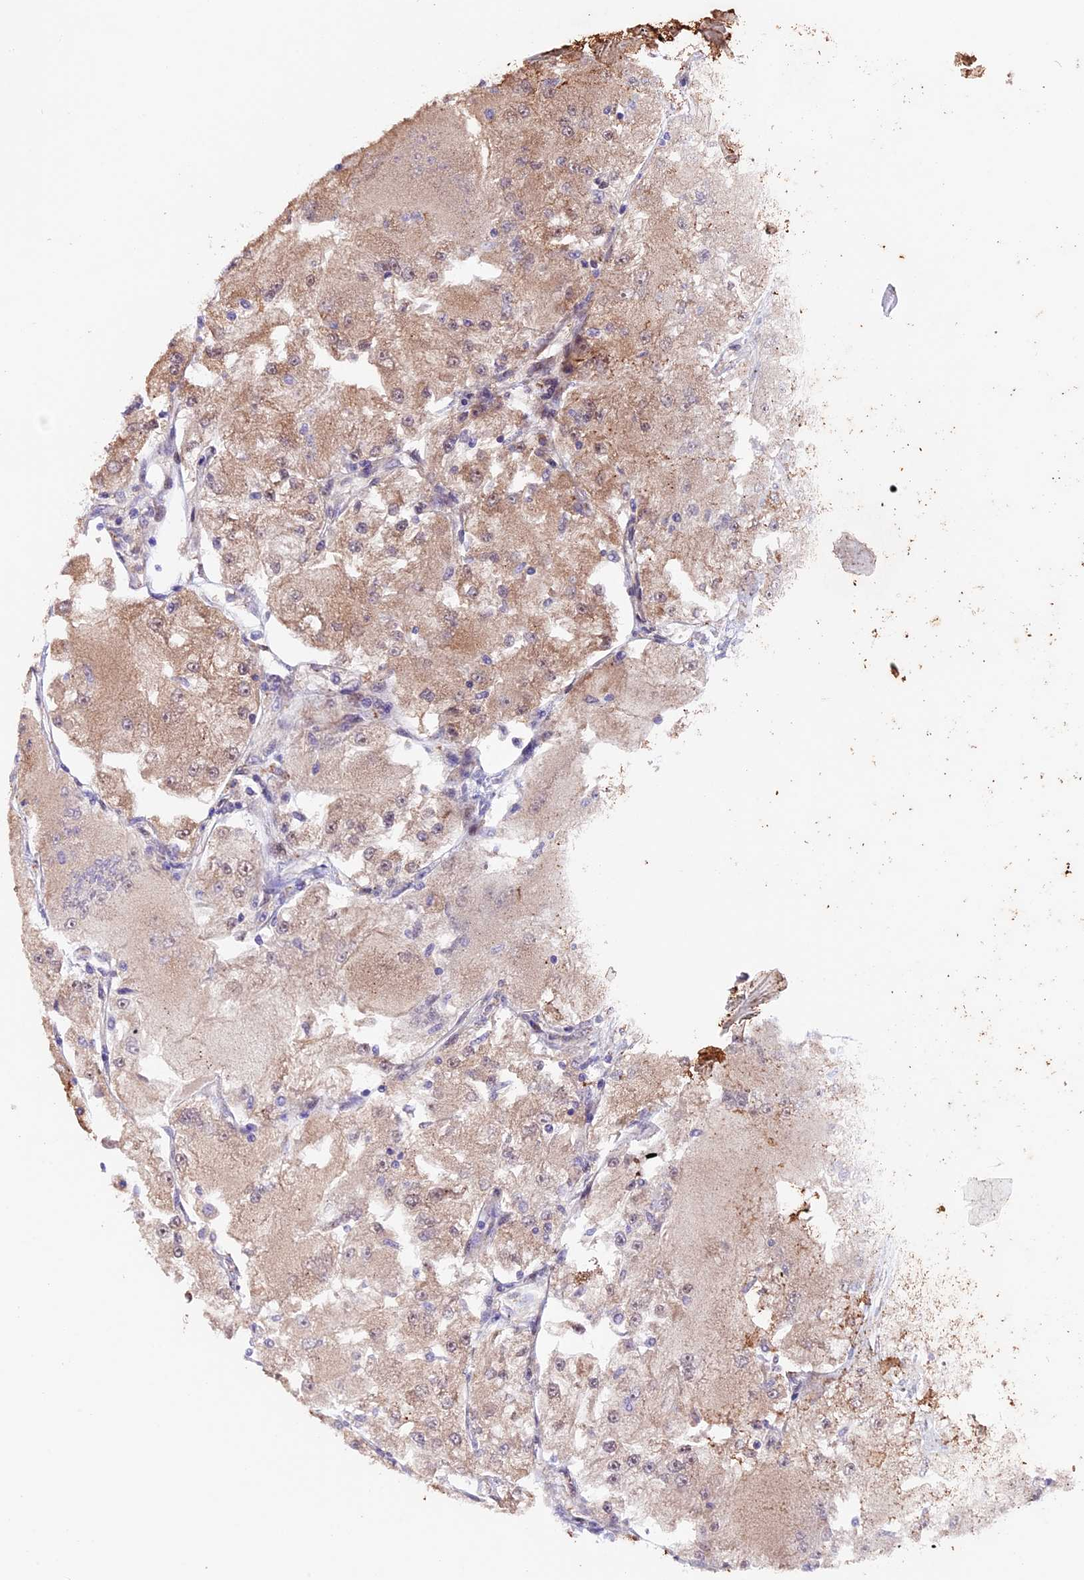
{"staining": {"intensity": "weak", "quantity": "<25%", "location": "cytoplasmic/membranous"}, "tissue": "renal cancer", "cell_type": "Tumor cells", "image_type": "cancer", "snomed": [{"axis": "morphology", "description": "Adenocarcinoma, NOS"}, {"axis": "topography", "description": "Kidney"}], "caption": "Photomicrograph shows no significant protein staining in tumor cells of adenocarcinoma (renal). (DAB immunohistochemistry (IHC), high magnification).", "gene": "NCK2", "patient": {"sex": "female", "age": 72}}